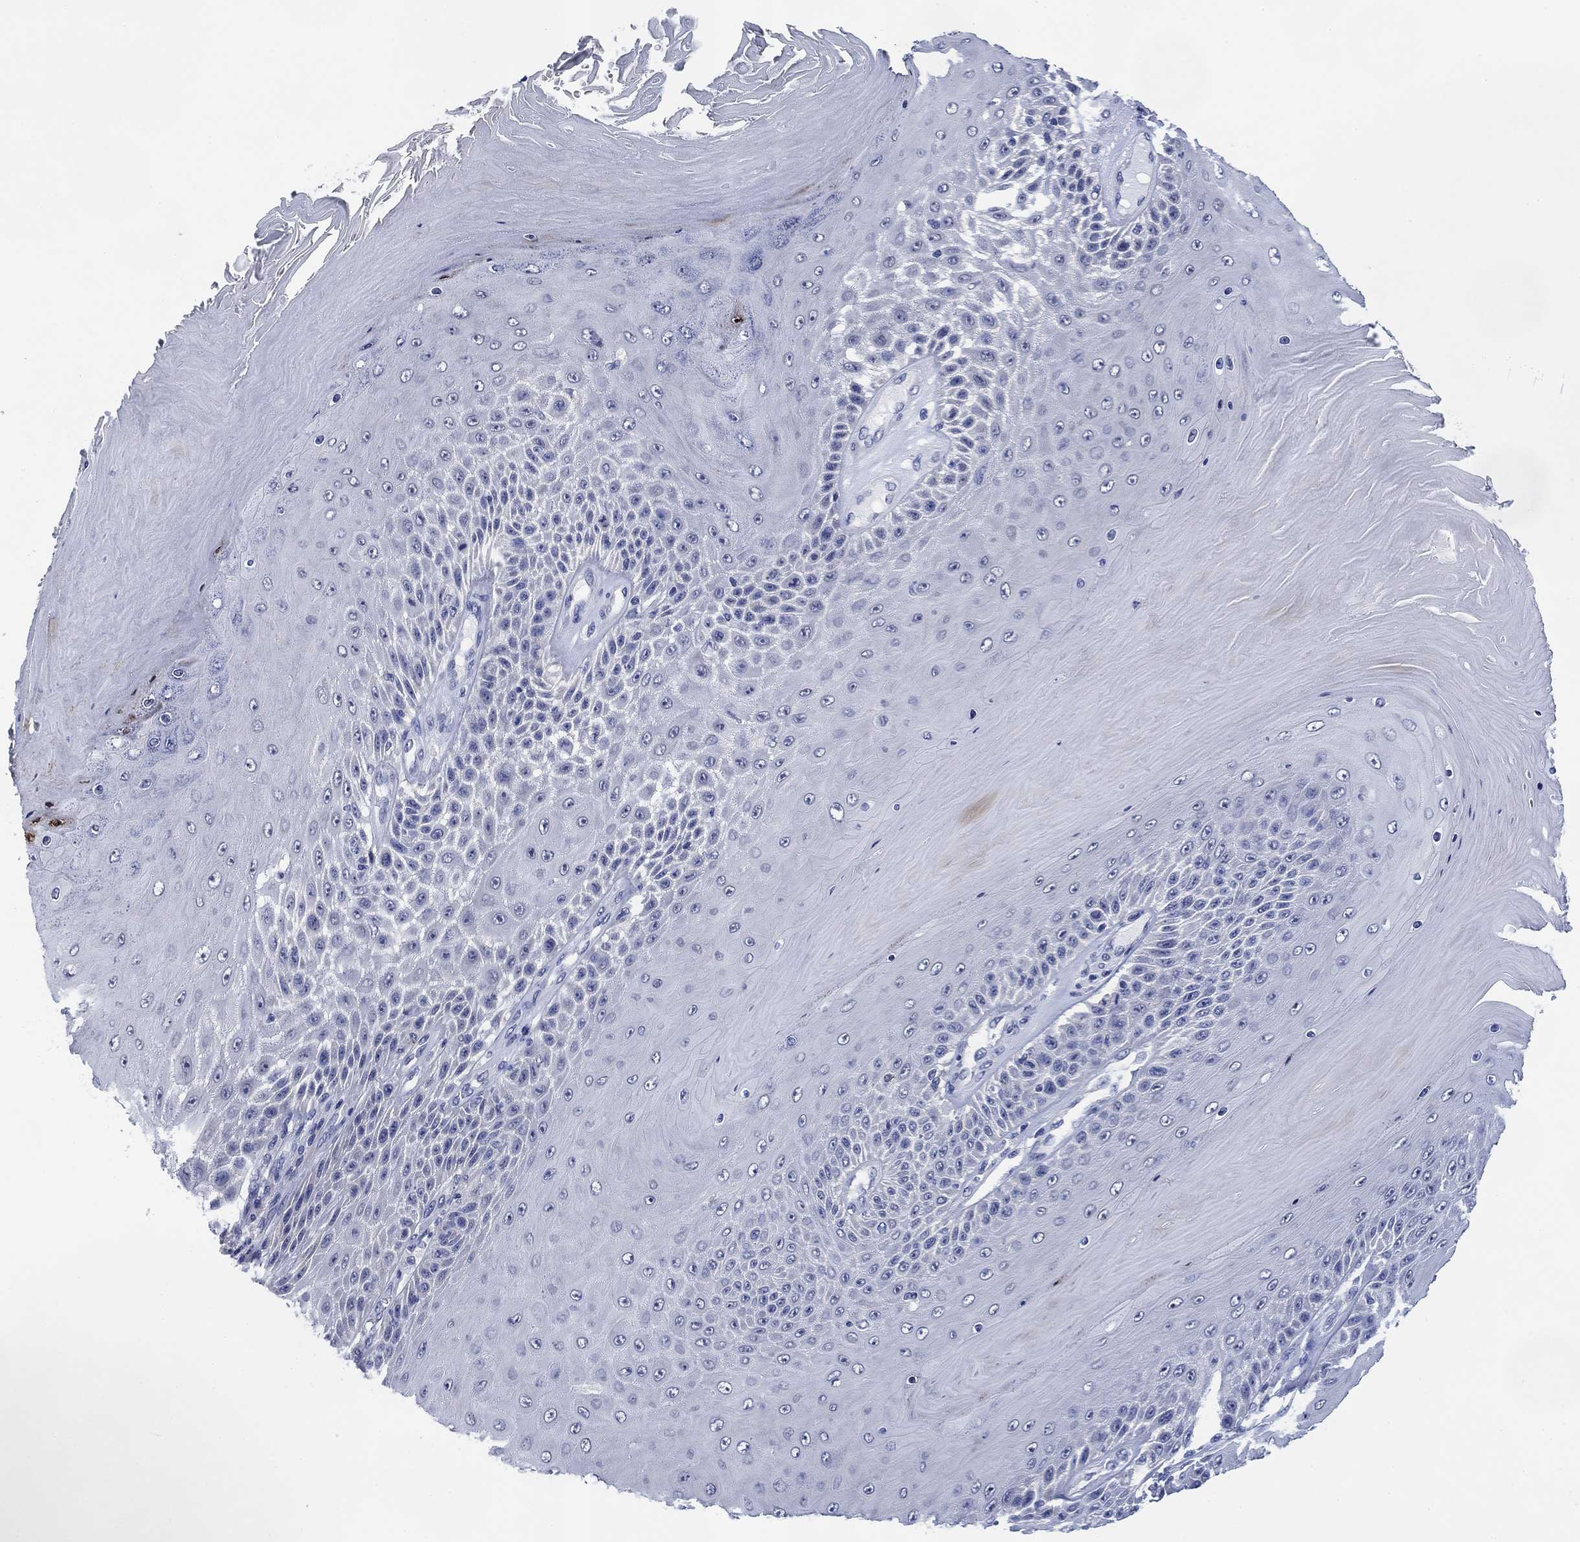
{"staining": {"intensity": "negative", "quantity": "none", "location": "none"}, "tissue": "skin cancer", "cell_type": "Tumor cells", "image_type": "cancer", "snomed": [{"axis": "morphology", "description": "Squamous cell carcinoma, NOS"}, {"axis": "topography", "description": "Skin"}], "caption": "Tumor cells show no significant protein expression in skin cancer.", "gene": "DAZL", "patient": {"sex": "male", "age": 62}}